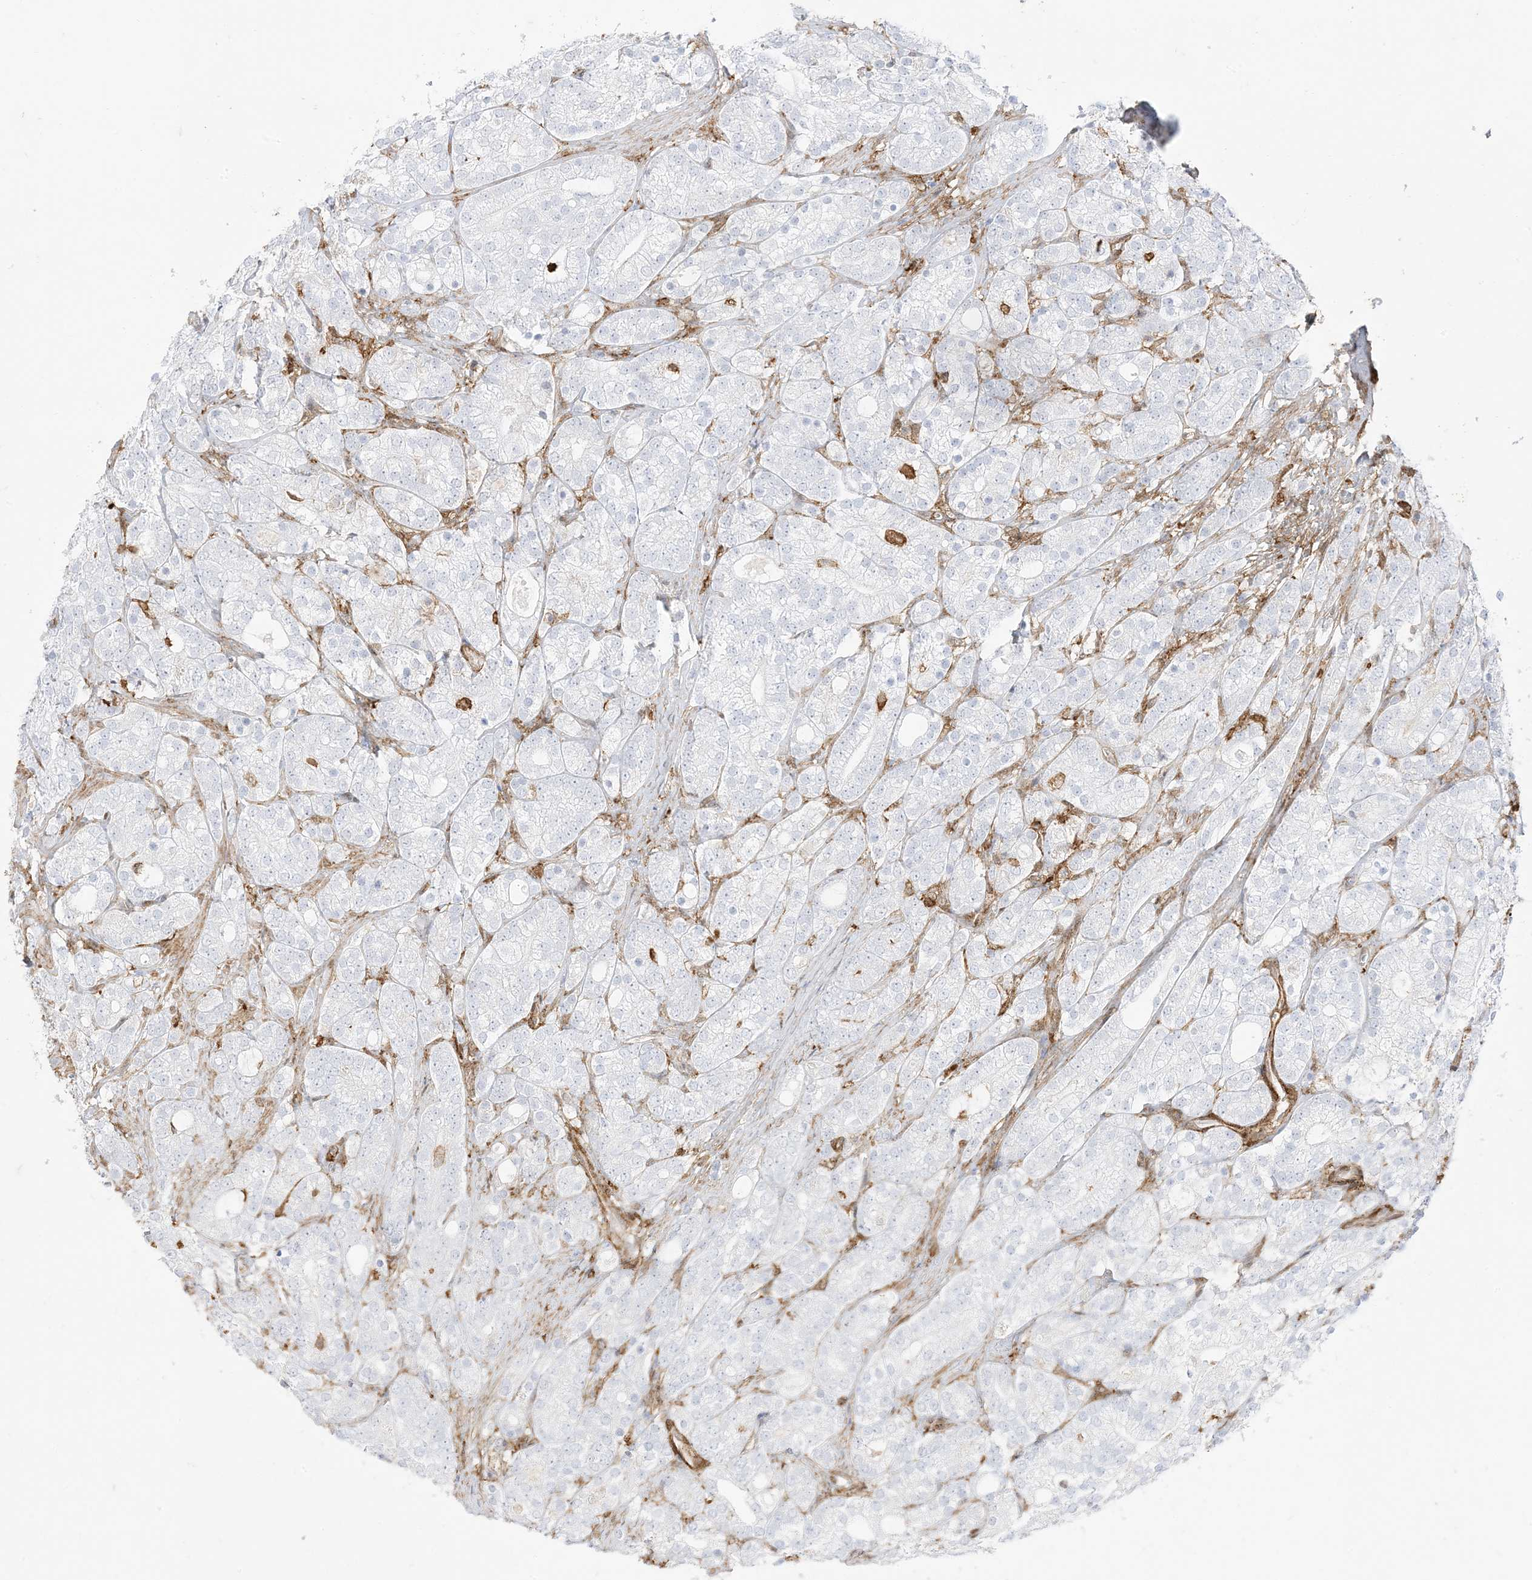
{"staining": {"intensity": "negative", "quantity": "none", "location": "none"}, "tissue": "prostate cancer", "cell_type": "Tumor cells", "image_type": "cancer", "snomed": [{"axis": "morphology", "description": "Adenocarcinoma, High grade"}, {"axis": "topography", "description": "Prostate"}], "caption": "This is an immunohistochemistry micrograph of prostate cancer (adenocarcinoma (high-grade)). There is no expression in tumor cells.", "gene": "GSN", "patient": {"sex": "male", "age": 57}}